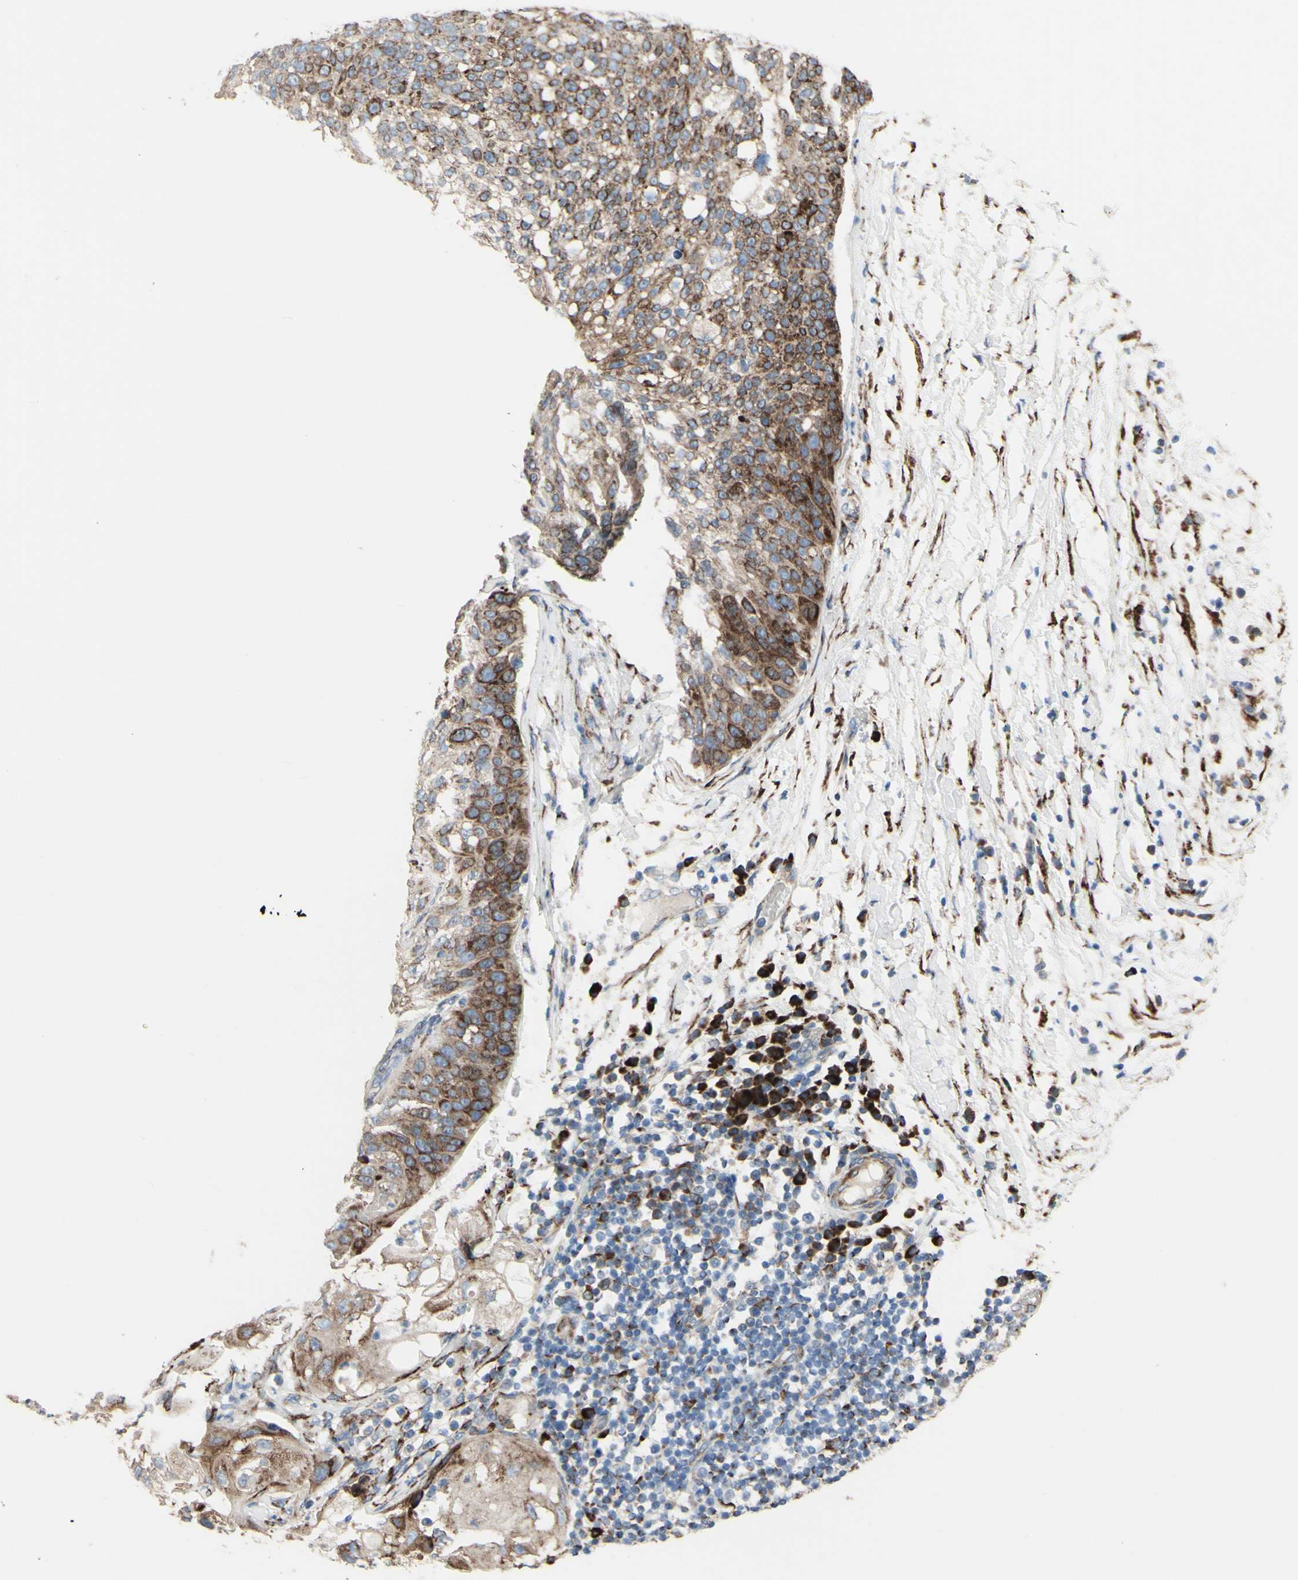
{"staining": {"intensity": "strong", "quantity": "25%-75%", "location": "cytoplasmic/membranous"}, "tissue": "lung cancer", "cell_type": "Tumor cells", "image_type": "cancer", "snomed": [{"axis": "morphology", "description": "Inflammation, NOS"}, {"axis": "morphology", "description": "Squamous cell carcinoma, NOS"}, {"axis": "topography", "description": "Lymph node"}, {"axis": "topography", "description": "Soft tissue"}, {"axis": "topography", "description": "Lung"}], "caption": "DAB (3,3'-diaminobenzidine) immunohistochemical staining of squamous cell carcinoma (lung) displays strong cytoplasmic/membranous protein expression in approximately 25%-75% of tumor cells.", "gene": "AGPAT5", "patient": {"sex": "male", "age": 66}}